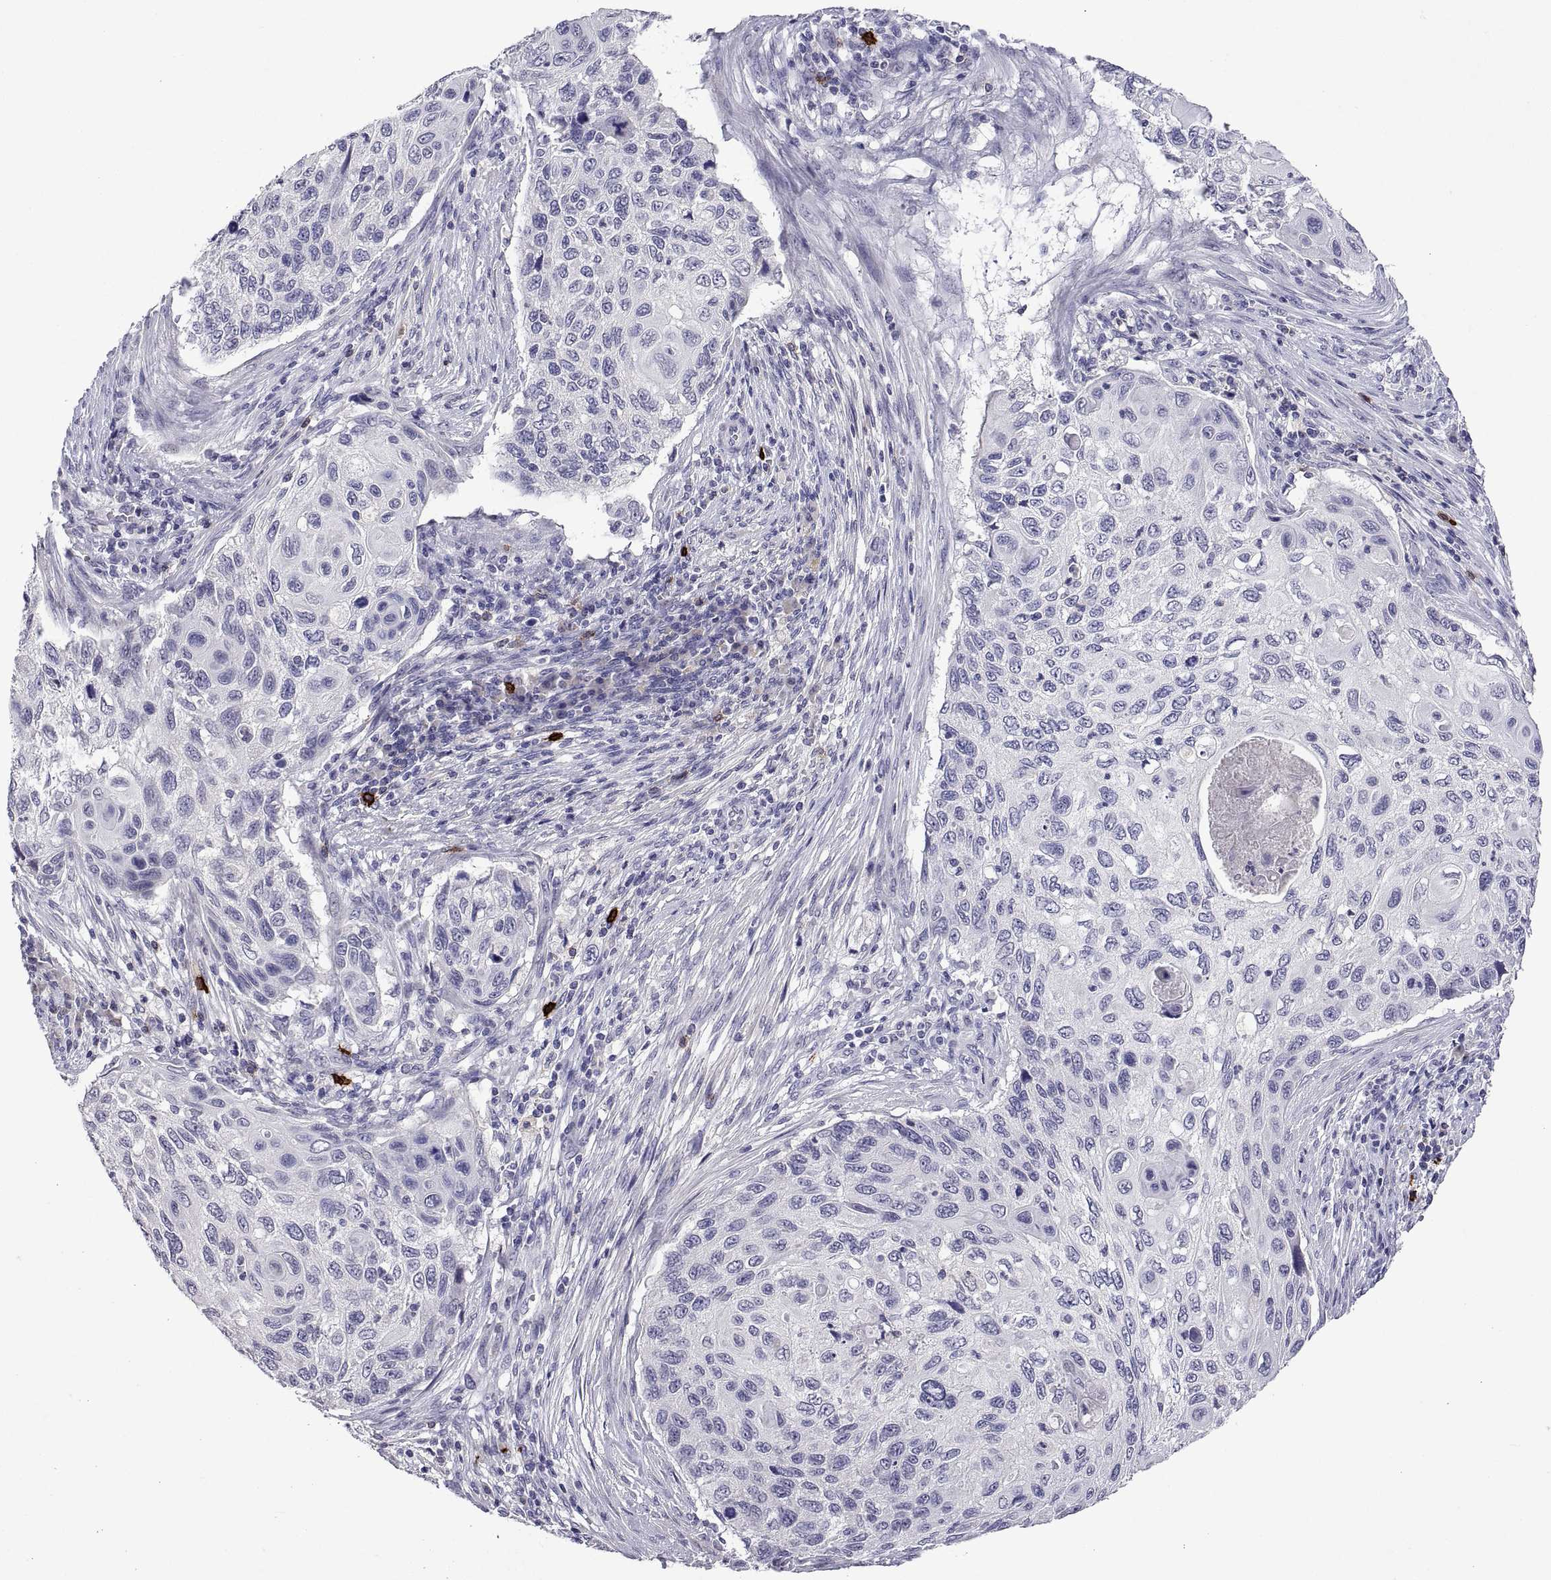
{"staining": {"intensity": "negative", "quantity": "none", "location": "none"}, "tissue": "cervical cancer", "cell_type": "Tumor cells", "image_type": "cancer", "snomed": [{"axis": "morphology", "description": "Squamous cell carcinoma, NOS"}, {"axis": "topography", "description": "Cervix"}], "caption": "Immunohistochemical staining of cervical cancer demonstrates no significant expression in tumor cells.", "gene": "MS4A1", "patient": {"sex": "female", "age": 70}}